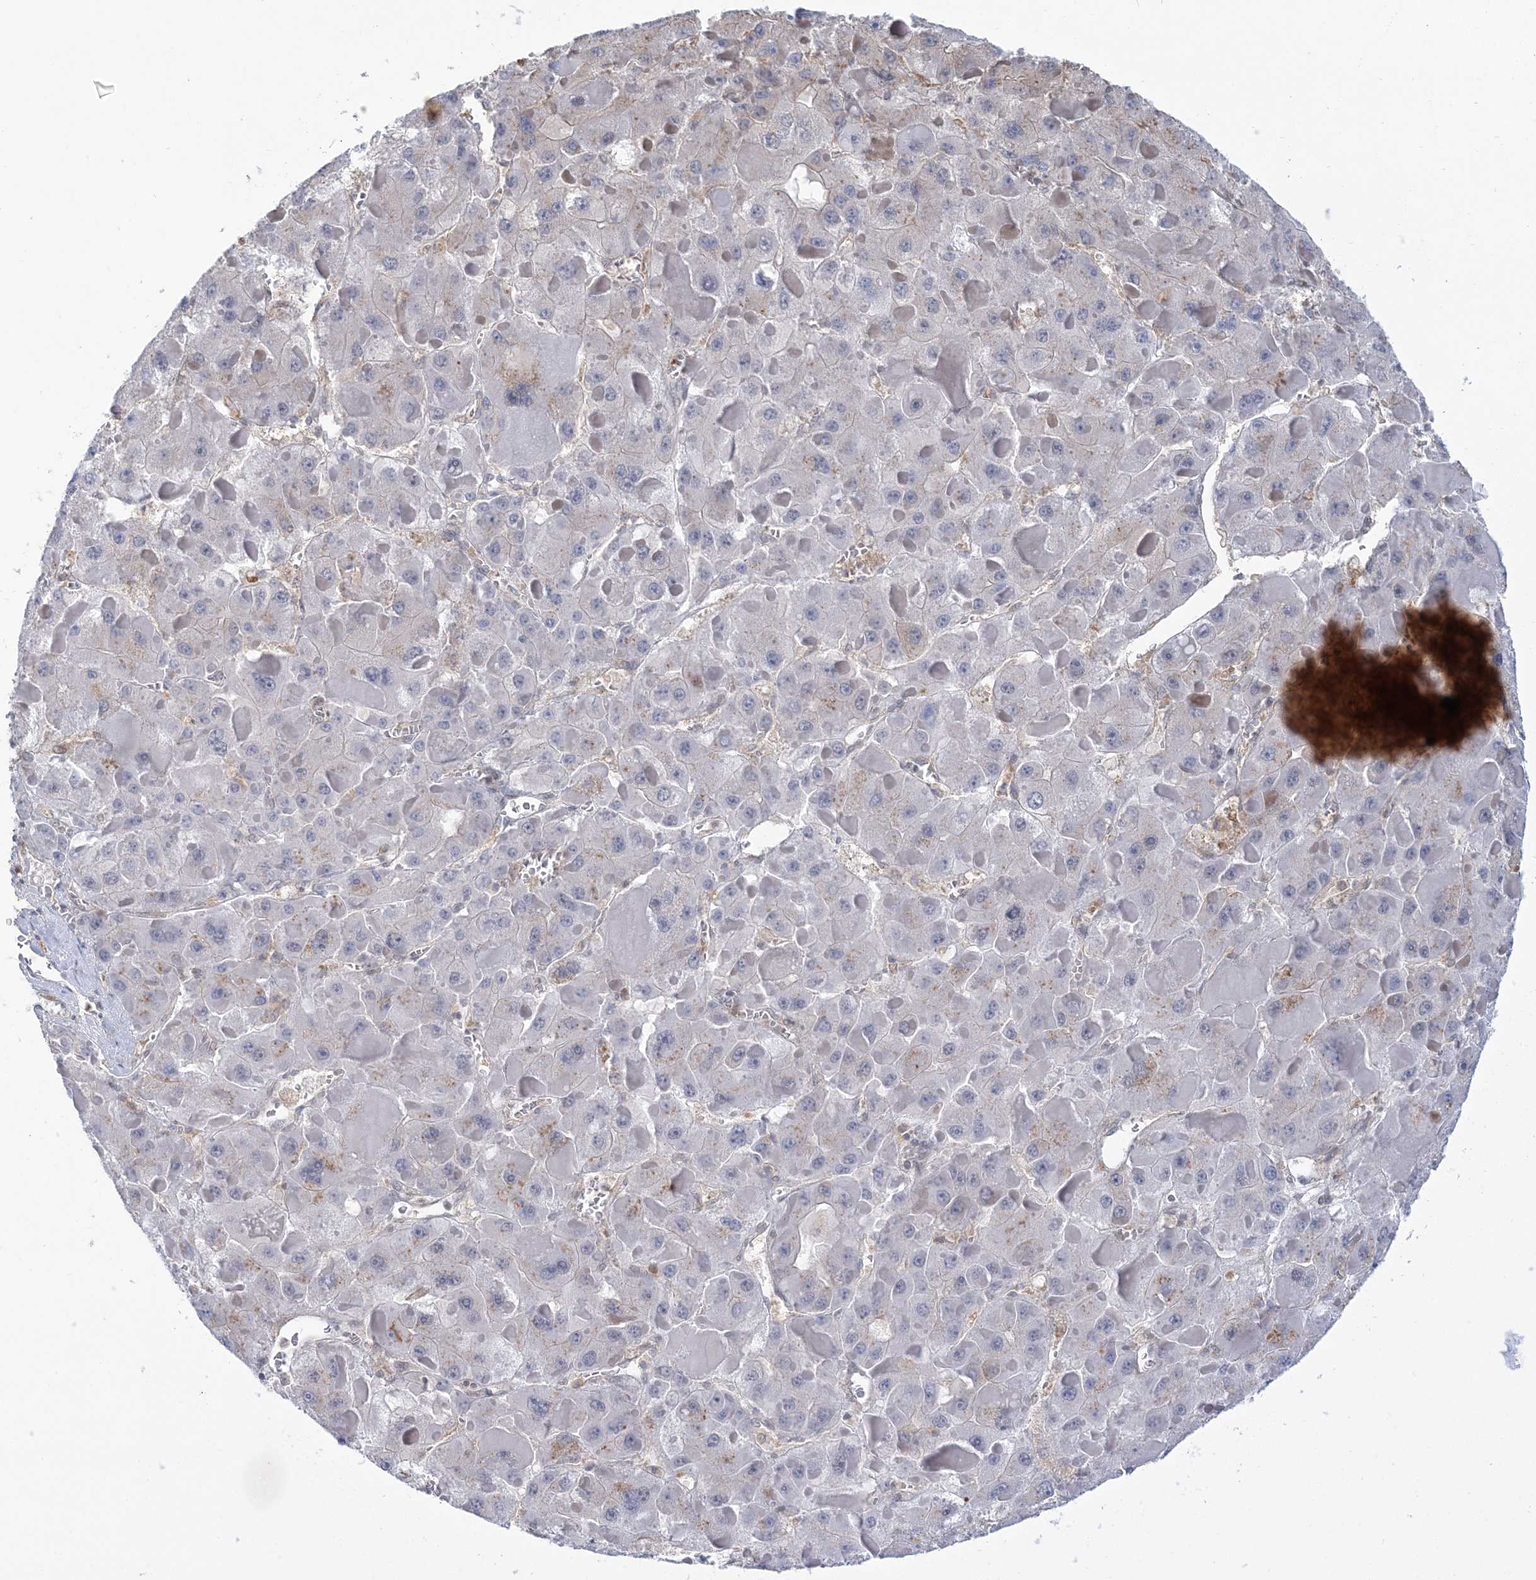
{"staining": {"intensity": "negative", "quantity": "none", "location": "none"}, "tissue": "liver cancer", "cell_type": "Tumor cells", "image_type": "cancer", "snomed": [{"axis": "morphology", "description": "Carcinoma, Hepatocellular, NOS"}, {"axis": "topography", "description": "Liver"}], "caption": "Liver hepatocellular carcinoma was stained to show a protein in brown. There is no significant expression in tumor cells. Nuclei are stained in blue.", "gene": "THADA", "patient": {"sex": "female", "age": 73}}